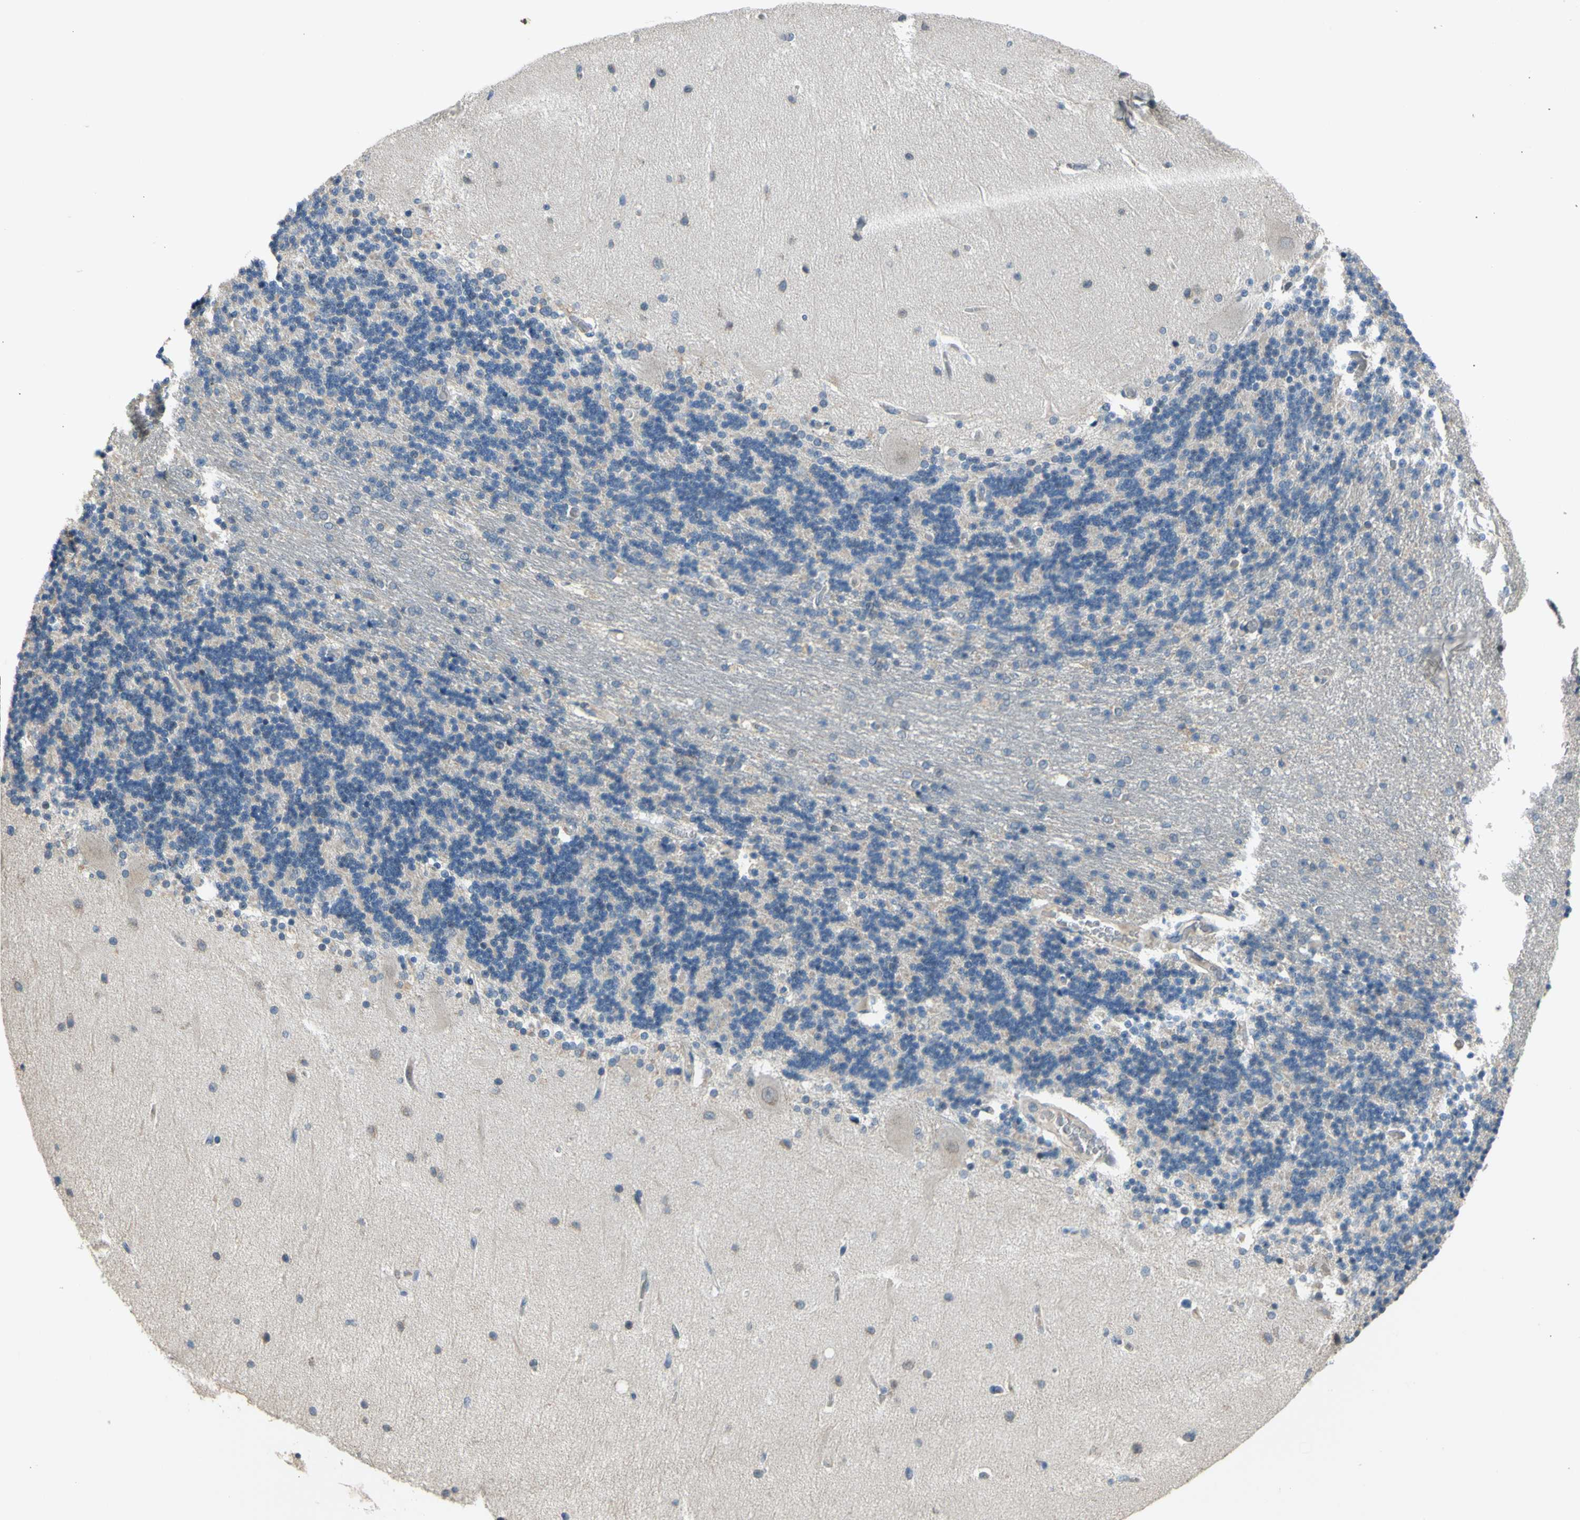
{"staining": {"intensity": "negative", "quantity": "none", "location": "none"}, "tissue": "cerebellum", "cell_type": "Cells in granular layer", "image_type": "normal", "snomed": [{"axis": "morphology", "description": "Normal tissue, NOS"}, {"axis": "topography", "description": "Cerebellum"}], "caption": "Unremarkable cerebellum was stained to show a protein in brown. There is no significant positivity in cells in granular layer. (IHC, brightfield microscopy, high magnification).", "gene": "ZNF184", "patient": {"sex": "female", "age": 54}}